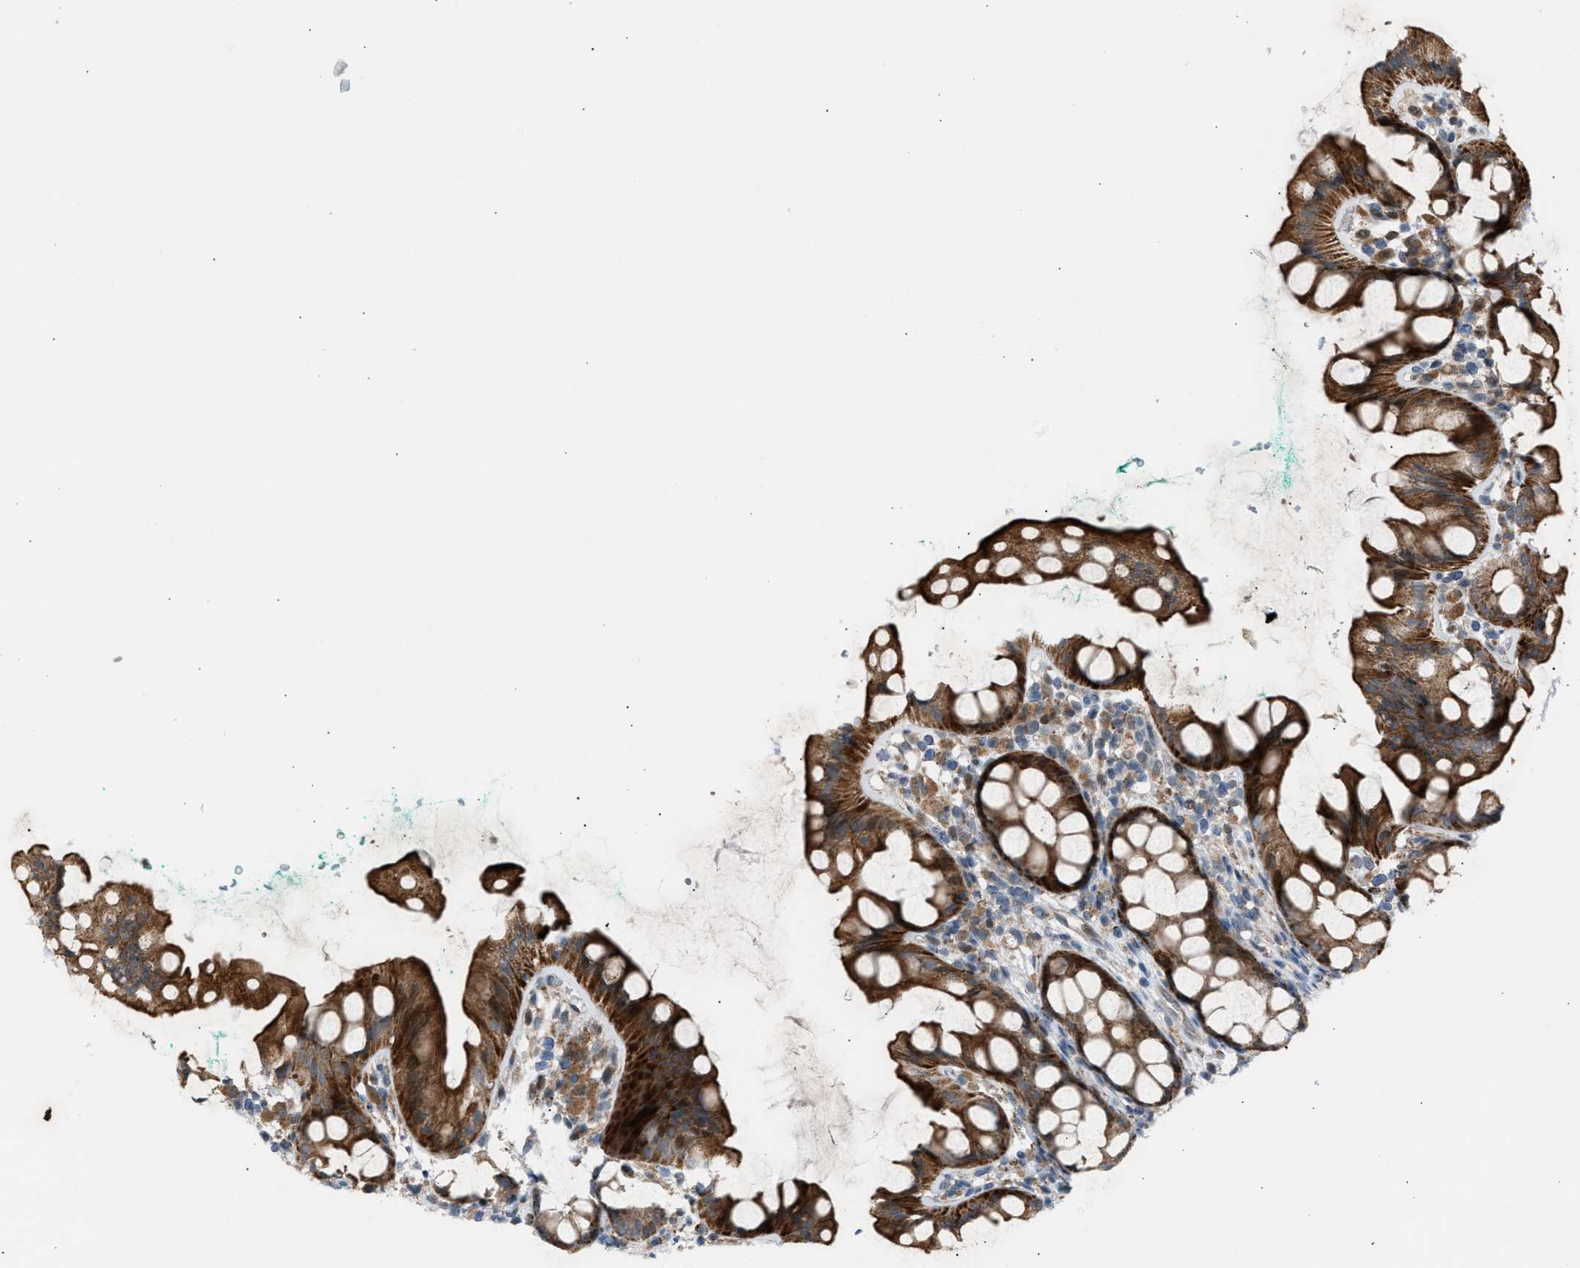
{"staining": {"intensity": "moderate", "quantity": ">75%", "location": "cytoplasmic/membranous,nuclear"}, "tissue": "rectum", "cell_type": "Glandular cells", "image_type": "normal", "snomed": [{"axis": "morphology", "description": "Normal tissue, NOS"}, {"axis": "topography", "description": "Rectum"}], "caption": "Immunohistochemical staining of normal rectum exhibits moderate cytoplasmic/membranous,nuclear protein staining in approximately >75% of glandular cells. (brown staining indicates protein expression, while blue staining denotes nuclei).", "gene": "VPS41", "patient": {"sex": "female", "age": 65}}